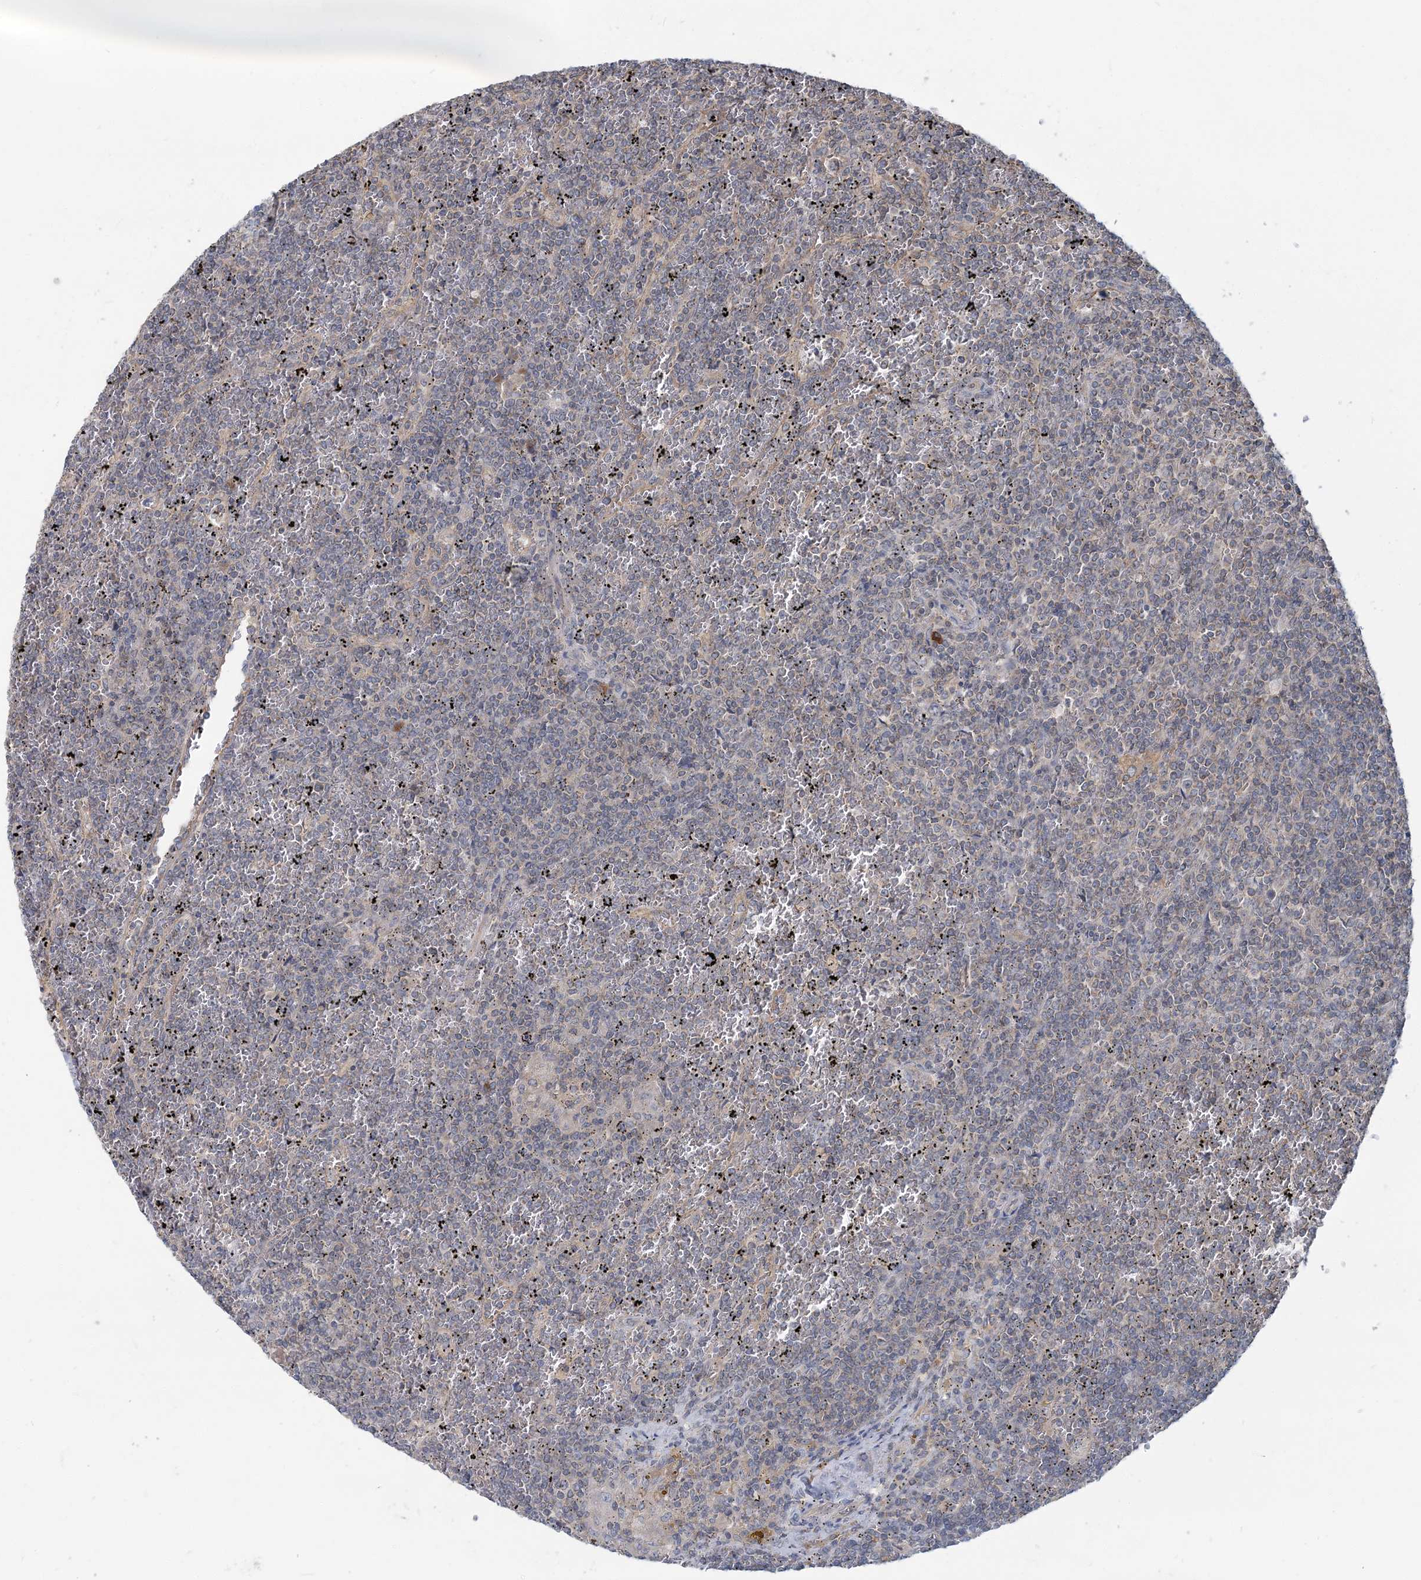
{"staining": {"intensity": "negative", "quantity": "none", "location": "none"}, "tissue": "lymphoma", "cell_type": "Tumor cells", "image_type": "cancer", "snomed": [{"axis": "morphology", "description": "Malignant lymphoma, non-Hodgkin's type, Low grade"}, {"axis": "topography", "description": "Spleen"}], "caption": "The micrograph exhibits no staining of tumor cells in malignant lymphoma, non-Hodgkin's type (low-grade).", "gene": "RNF25", "patient": {"sex": "female", "age": 19}}